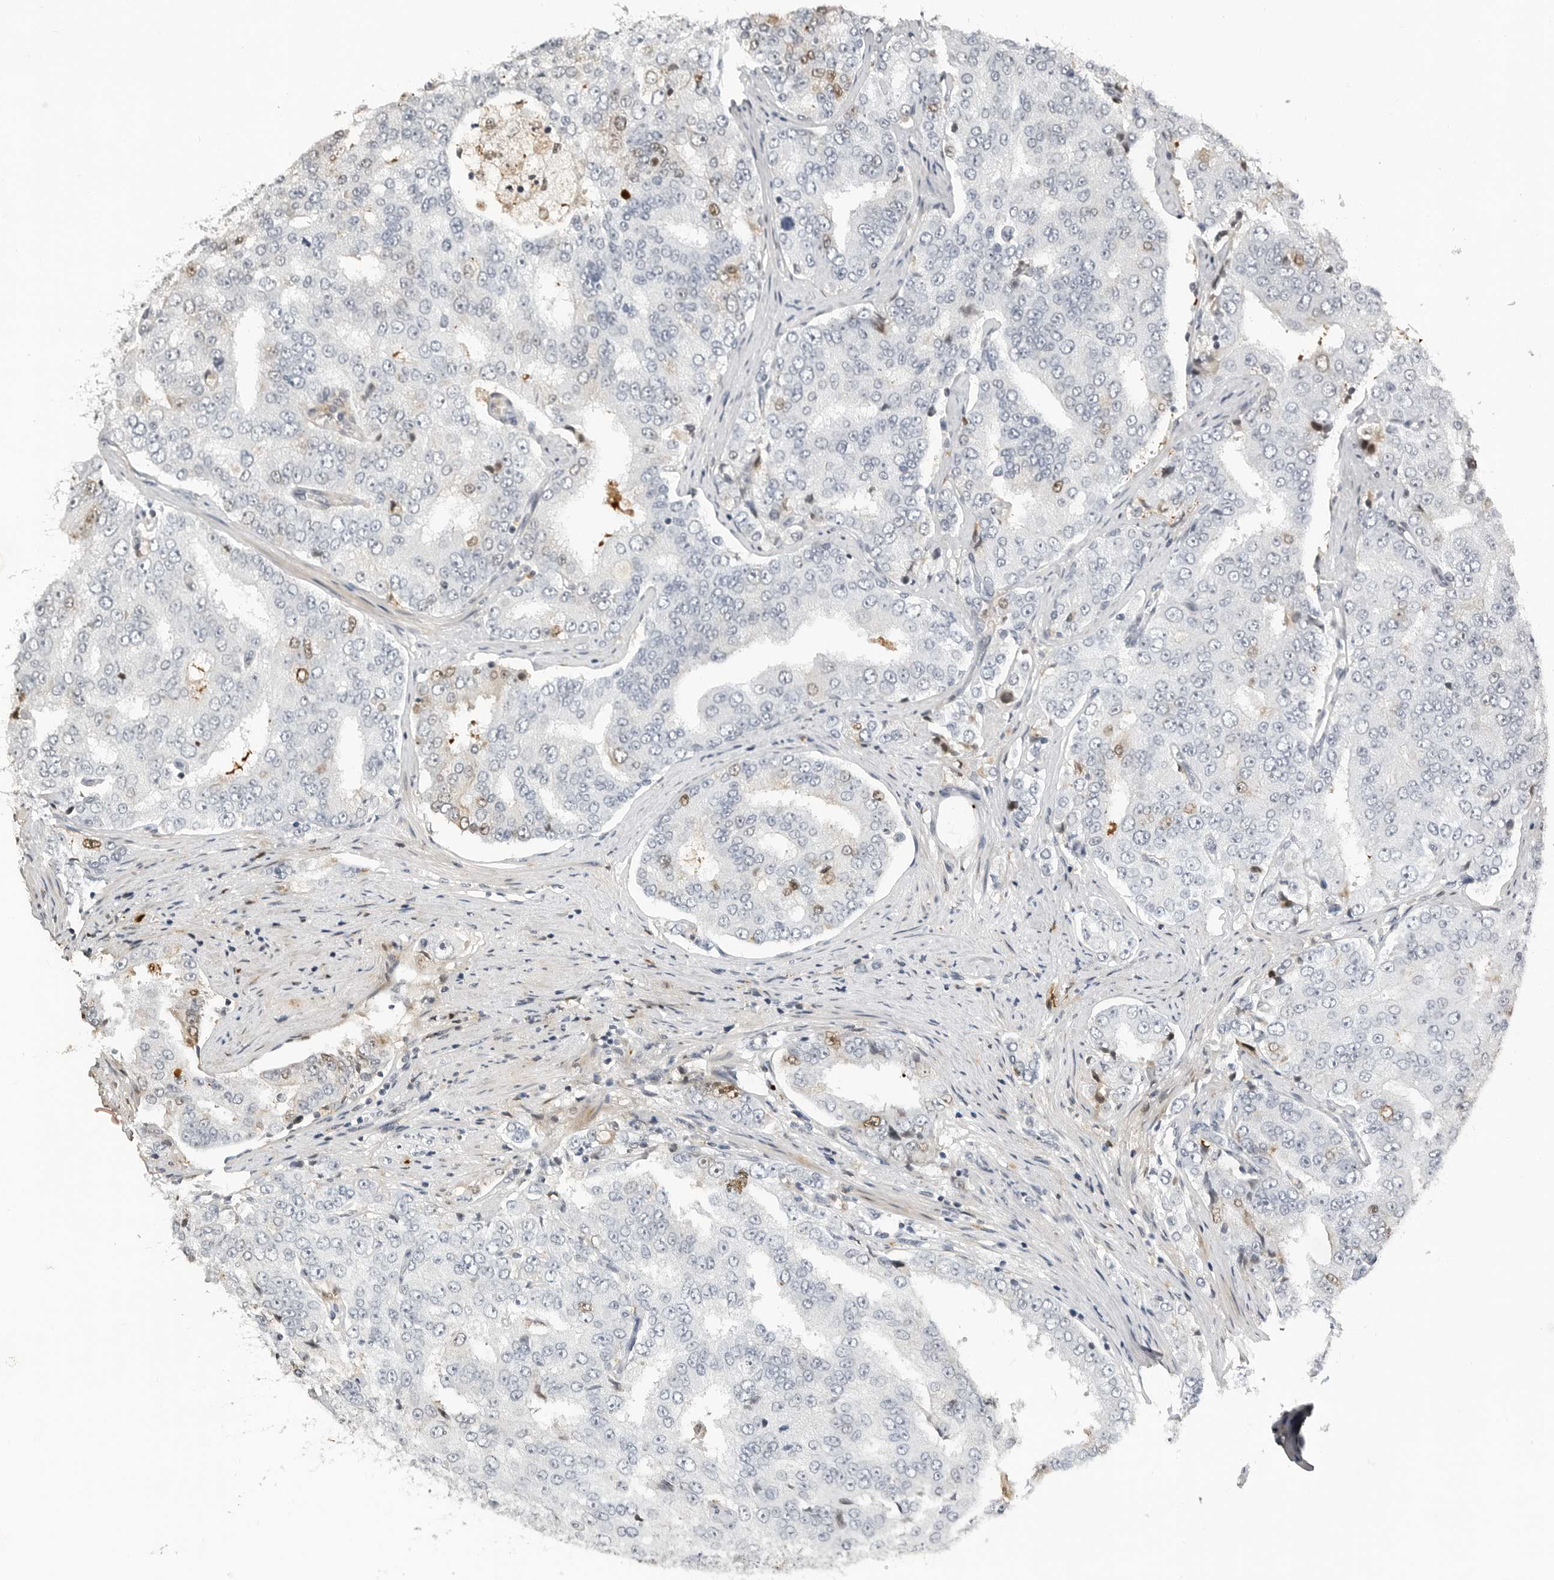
{"staining": {"intensity": "negative", "quantity": "none", "location": "none"}, "tissue": "prostate cancer", "cell_type": "Tumor cells", "image_type": "cancer", "snomed": [{"axis": "morphology", "description": "Adenocarcinoma, High grade"}, {"axis": "topography", "description": "Prostate"}], "caption": "This is an immunohistochemistry (IHC) micrograph of prostate cancer. There is no expression in tumor cells.", "gene": "CXCR5", "patient": {"sex": "male", "age": 58}}